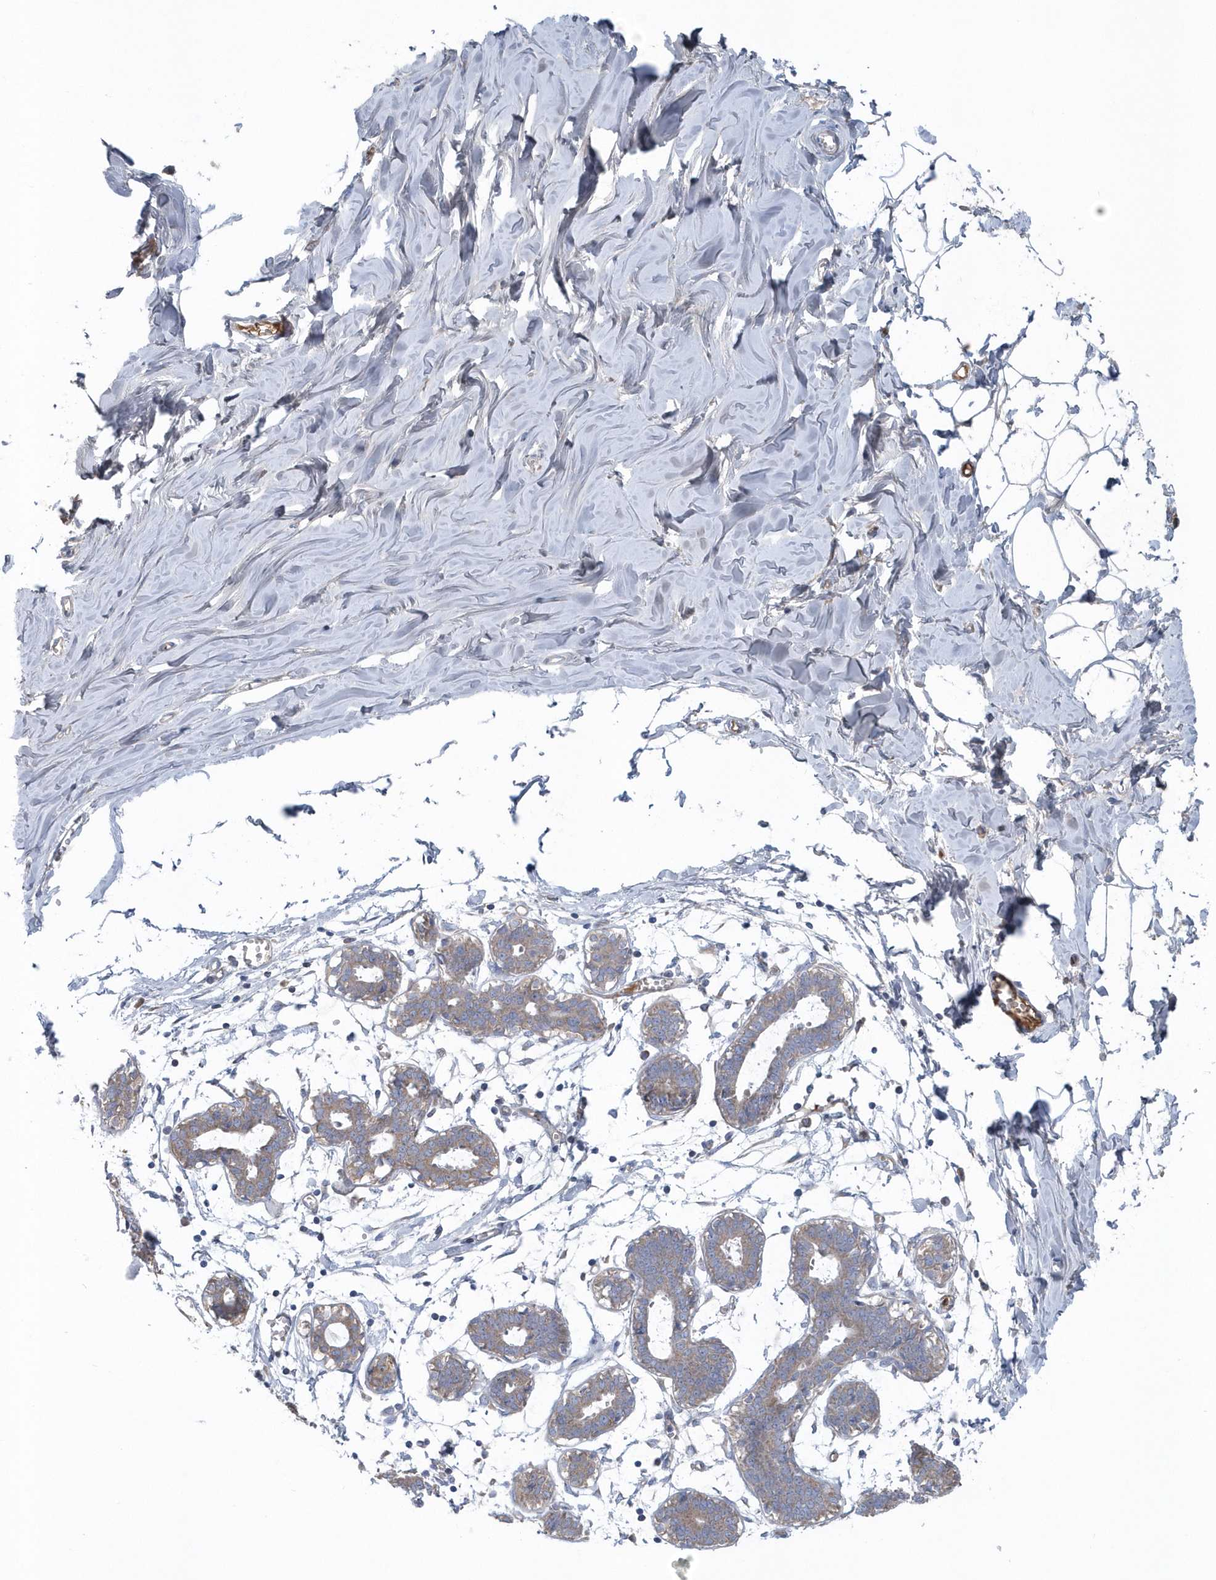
{"staining": {"intensity": "weak", "quantity": "25%-75%", "location": "cytoplasmic/membranous"}, "tissue": "breast", "cell_type": "Adipocytes", "image_type": "normal", "snomed": [{"axis": "morphology", "description": "Normal tissue, NOS"}, {"axis": "topography", "description": "Breast"}], "caption": "Adipocytes display weak cytoplasmic/membranous staining in approximately 25%-75% of cells in normal breast. (DAB = brown stain, brightfield microscopy at high magnification).", "gene": "SPATA18", "patient": {"sex": "female", "age": 27}}